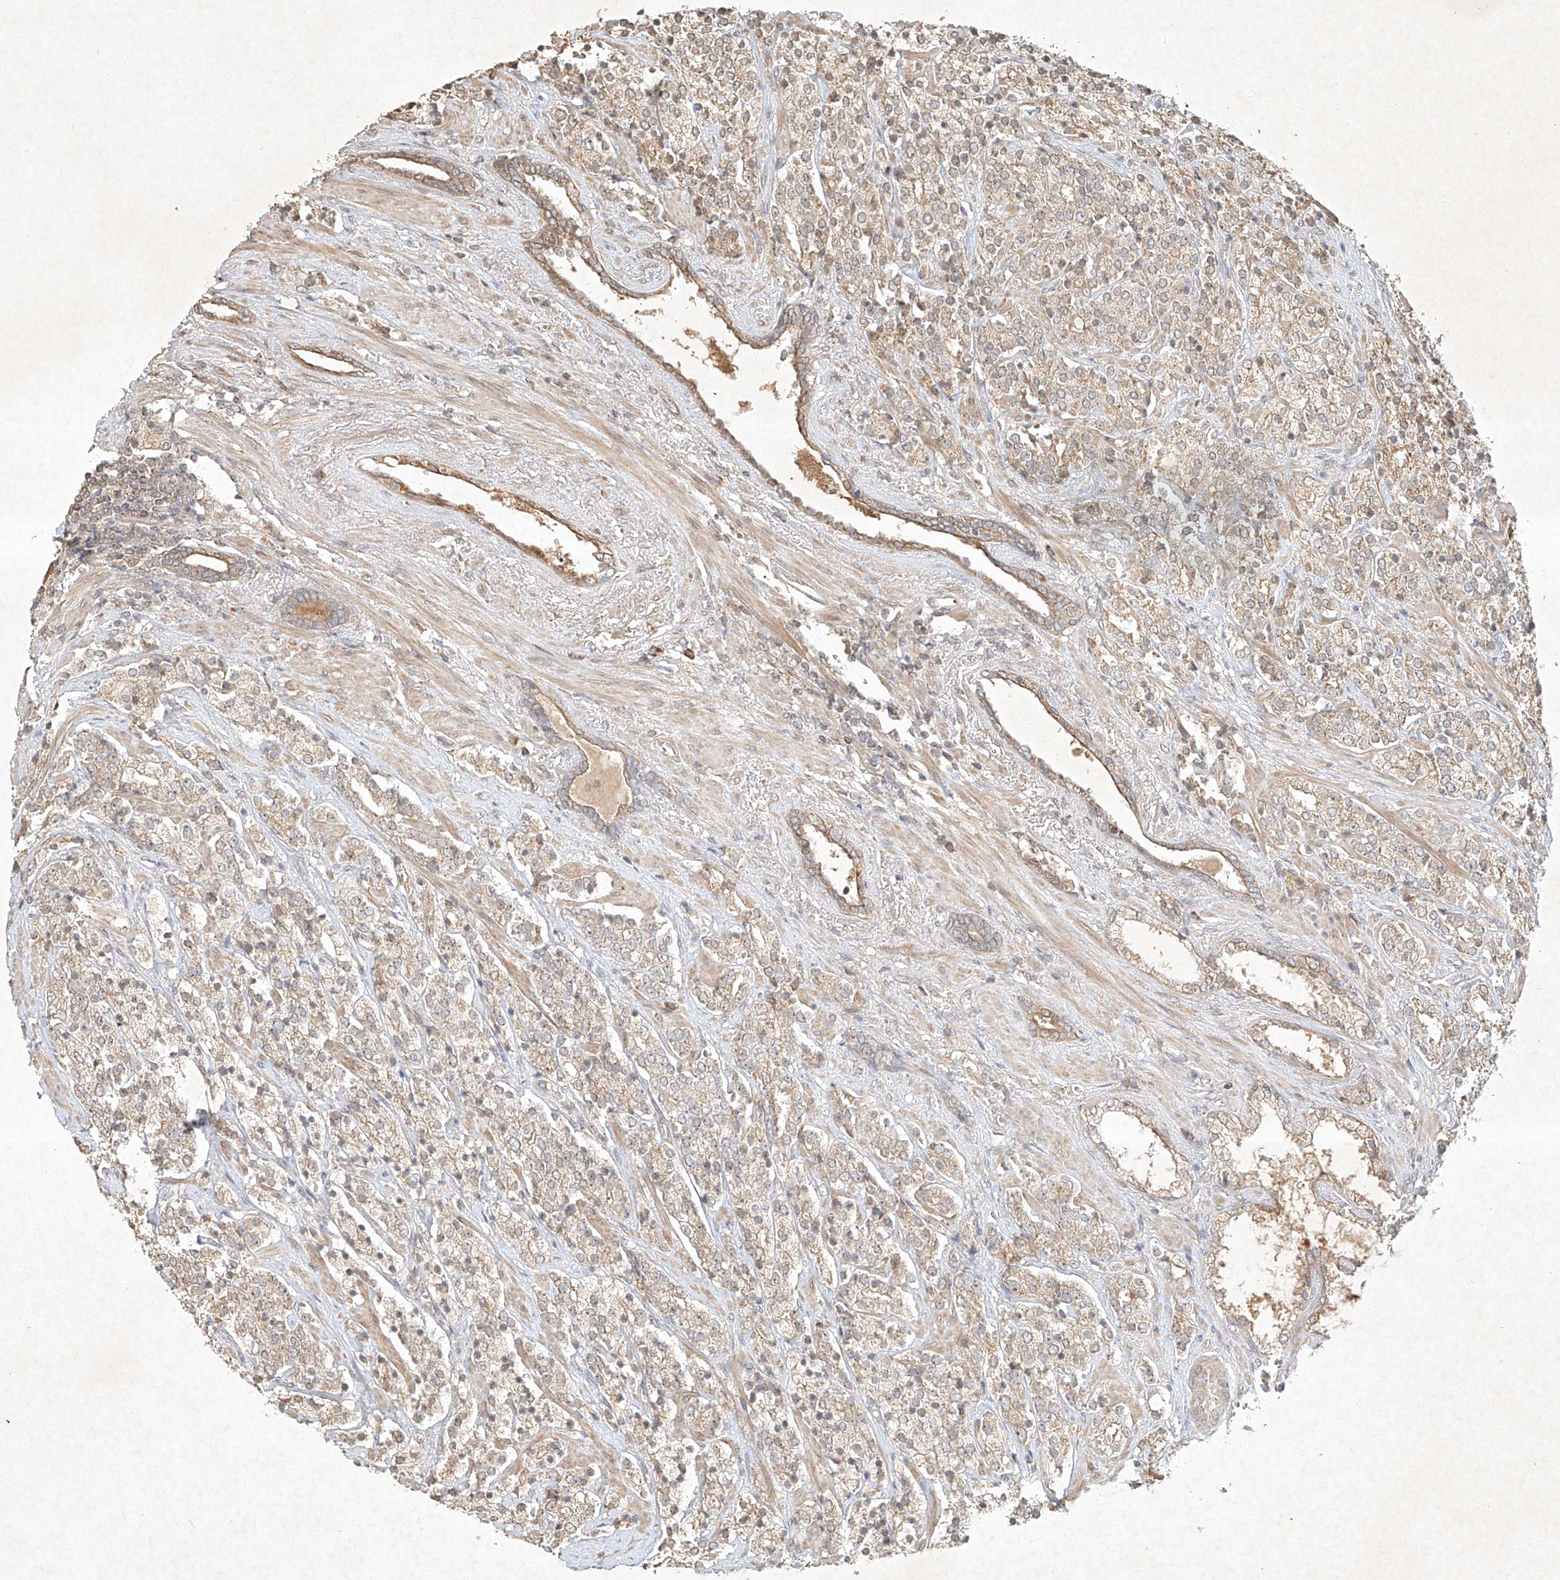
{"staining": {"intensity": "weak", "quantity": ">75%", "location": "cytoplasmic/membranous"}, "tissue": "prostate cancer", "cell_type": "Tumor cells", "image_type": "cancer", "snomed": [{"axis": "morphology", "description": "Adenocarcinoma, High grade"}, {"axis": "topography", "description": "Prostate"}], "caption": "The micrograph reveals staining of prostate cancer, revealing weak cytoplasmic/membranous protein expression (brown color) within tumor cells. The staining was performed using DAB, with brown indicating positive protein expression. Nuclei are stained blue with hematoxylin.", "gene": "BTRC", "patient": {"sex": "male", "age": 71}}